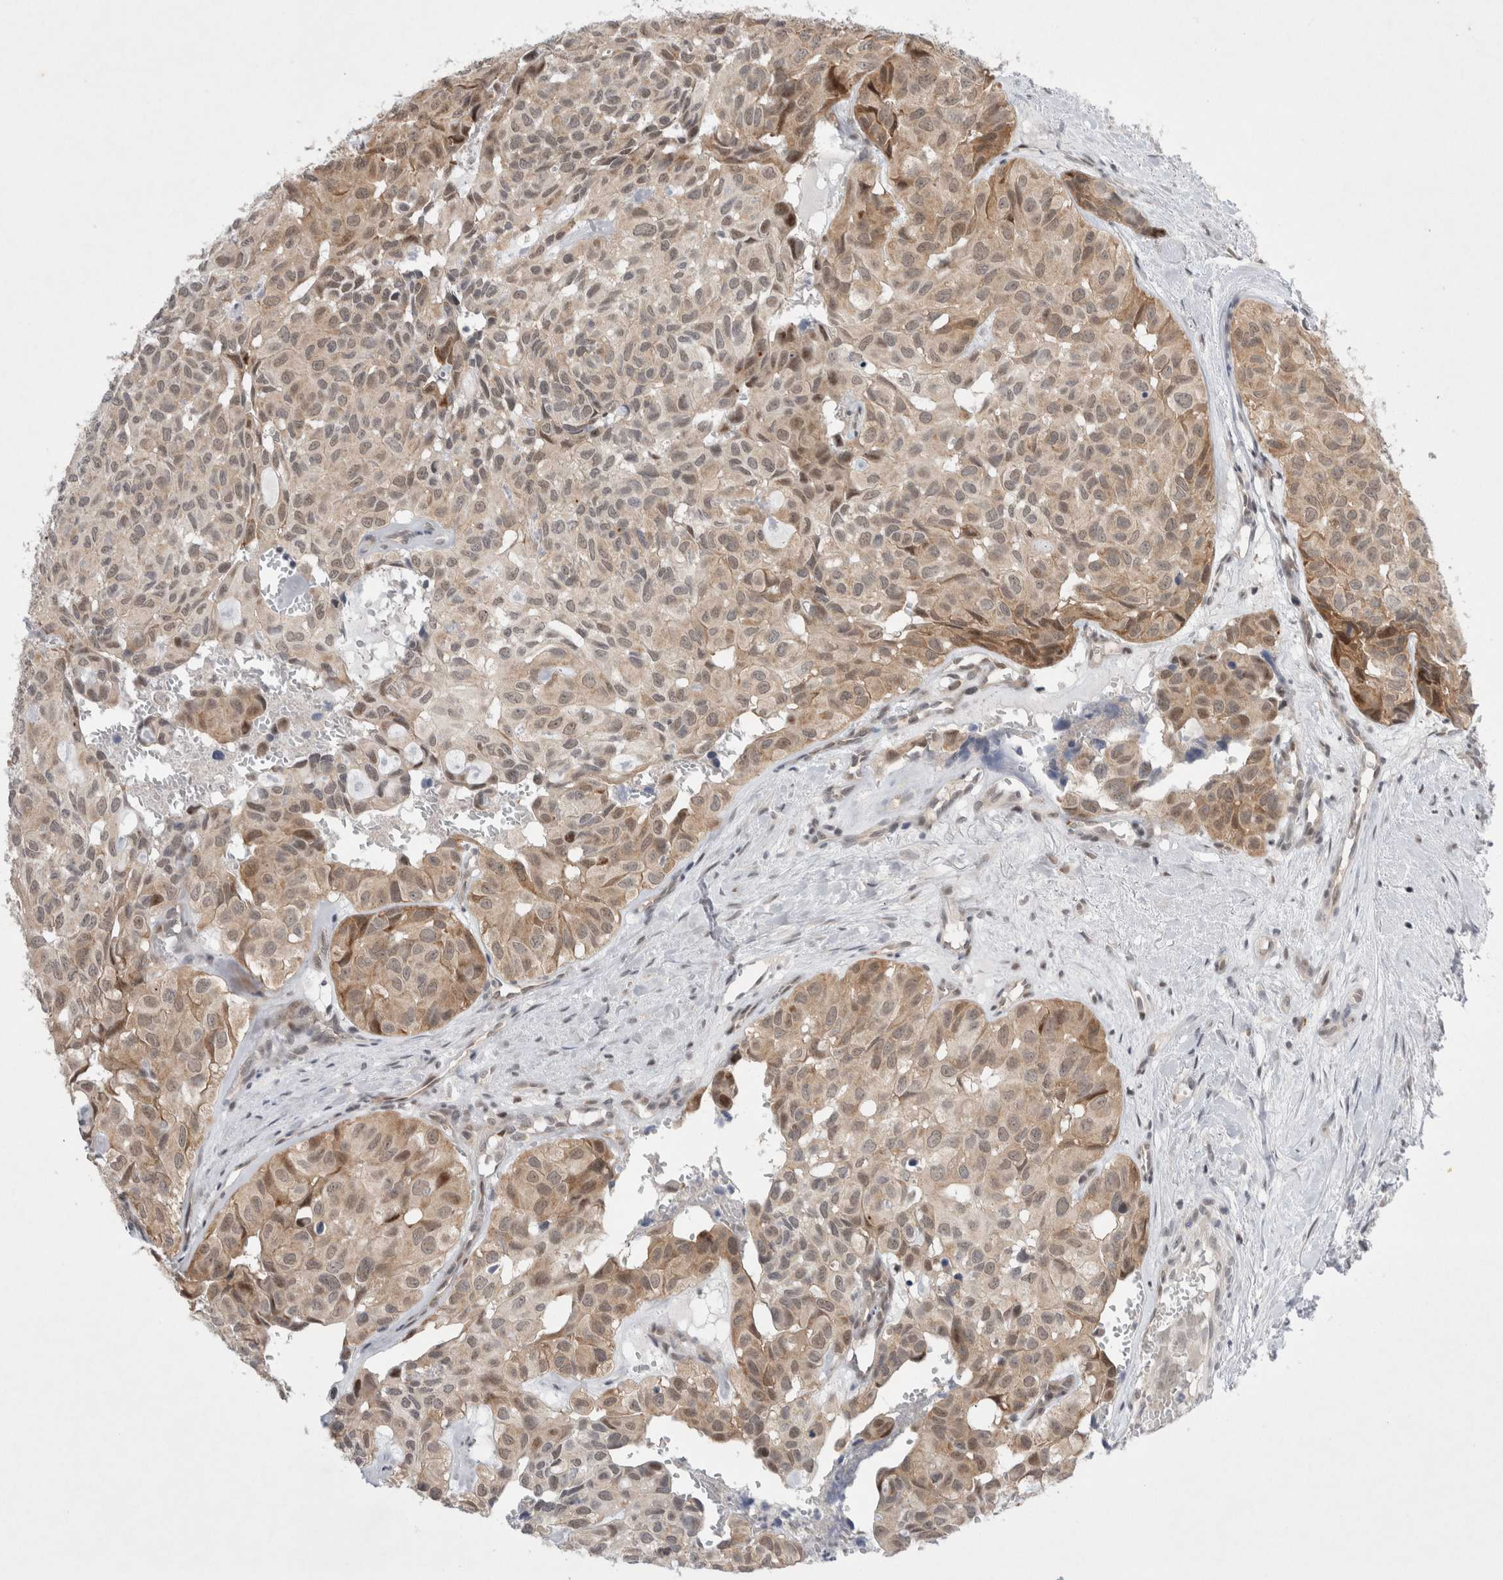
{"staining": {"intensity": "weak", "quantity": ">75%", "location": "cytoplasmic/membranous,nuclear"}, "tissue": "head and neck cancer", "cell_type": "Tumor cells", "image_type": "cancer", "snomed": [{"axis": "morphology", "description": "Adenocarcinoma, NOS"}, {"axis": "topography", "description": "Salivary gland, NOS"}, {"axis": "topography", "description": "Head-Neck"}], "caption": "This is an image of immunohistochemistry staining of head and neck cancer, which shows weak staining in the cytoplasmic/membranous and nuclear of tumor cells.", "gene": "WIPF2", "patient": {"sex": "female", "age": 76}}